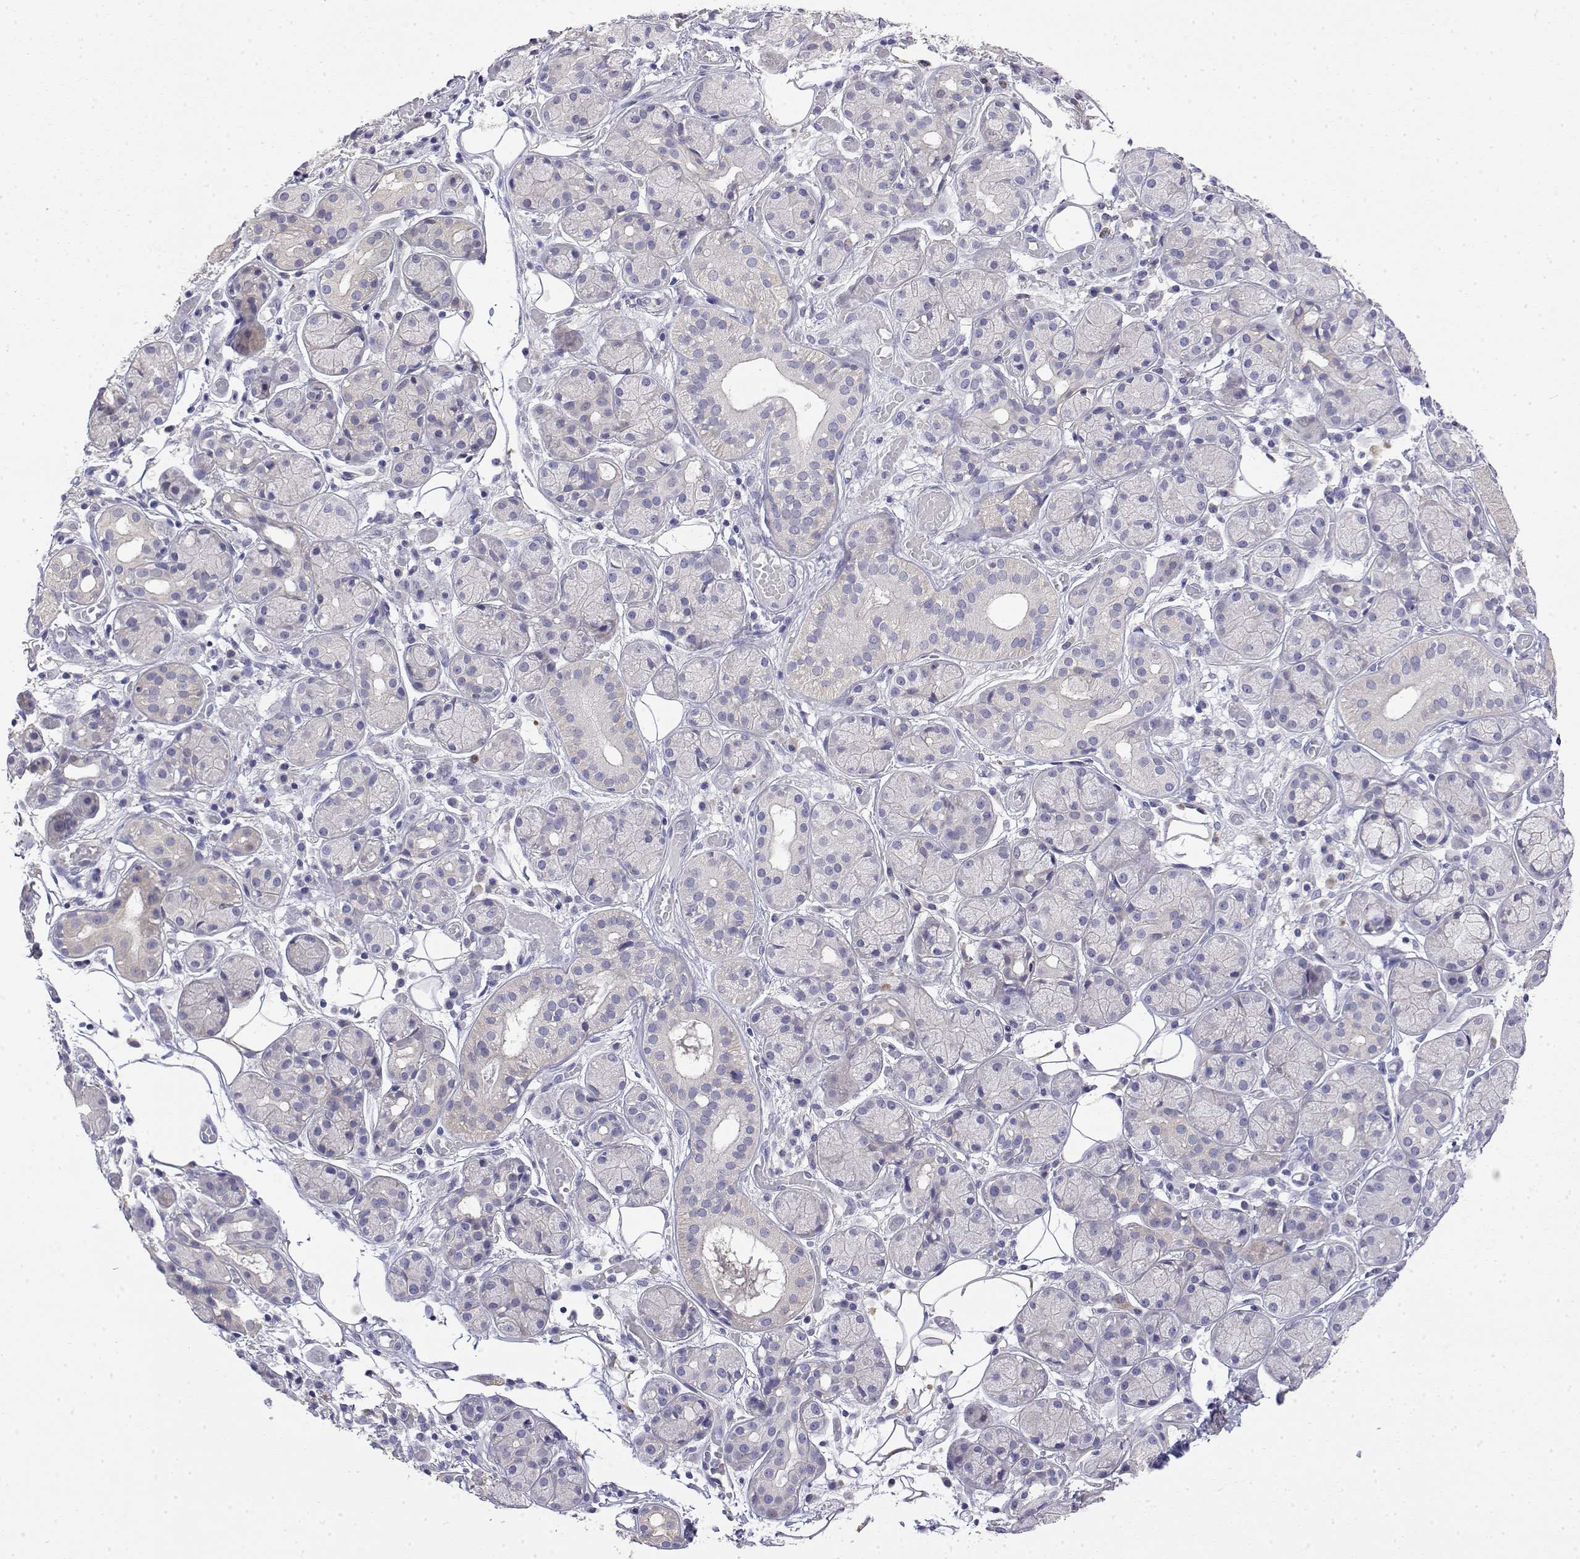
{"staining": {"intensity": "negative", "quantity": "none", "location": "none"}, "tissue": "salivary gland", "cell_type": "Glandular cells", "image_type": "normal", "snomed": [{"axis": "morphology", "description": "Normal tissue, NOS"}, {"axis": "topography", "description": "Salivary gland"}, {"axis": "topography", "description": "Peripheral nerve tissue"}], "caption": "Immunohistochemistry (IHC) micrograph of unremarkable salivary gland: human salivary gland stained with DAB (3,3'-diaminobenzidine) demonstrates no significant protein expression in glandular cells.", "gene": "LY6D", "patient": {"sex": "male", "age": 71}}